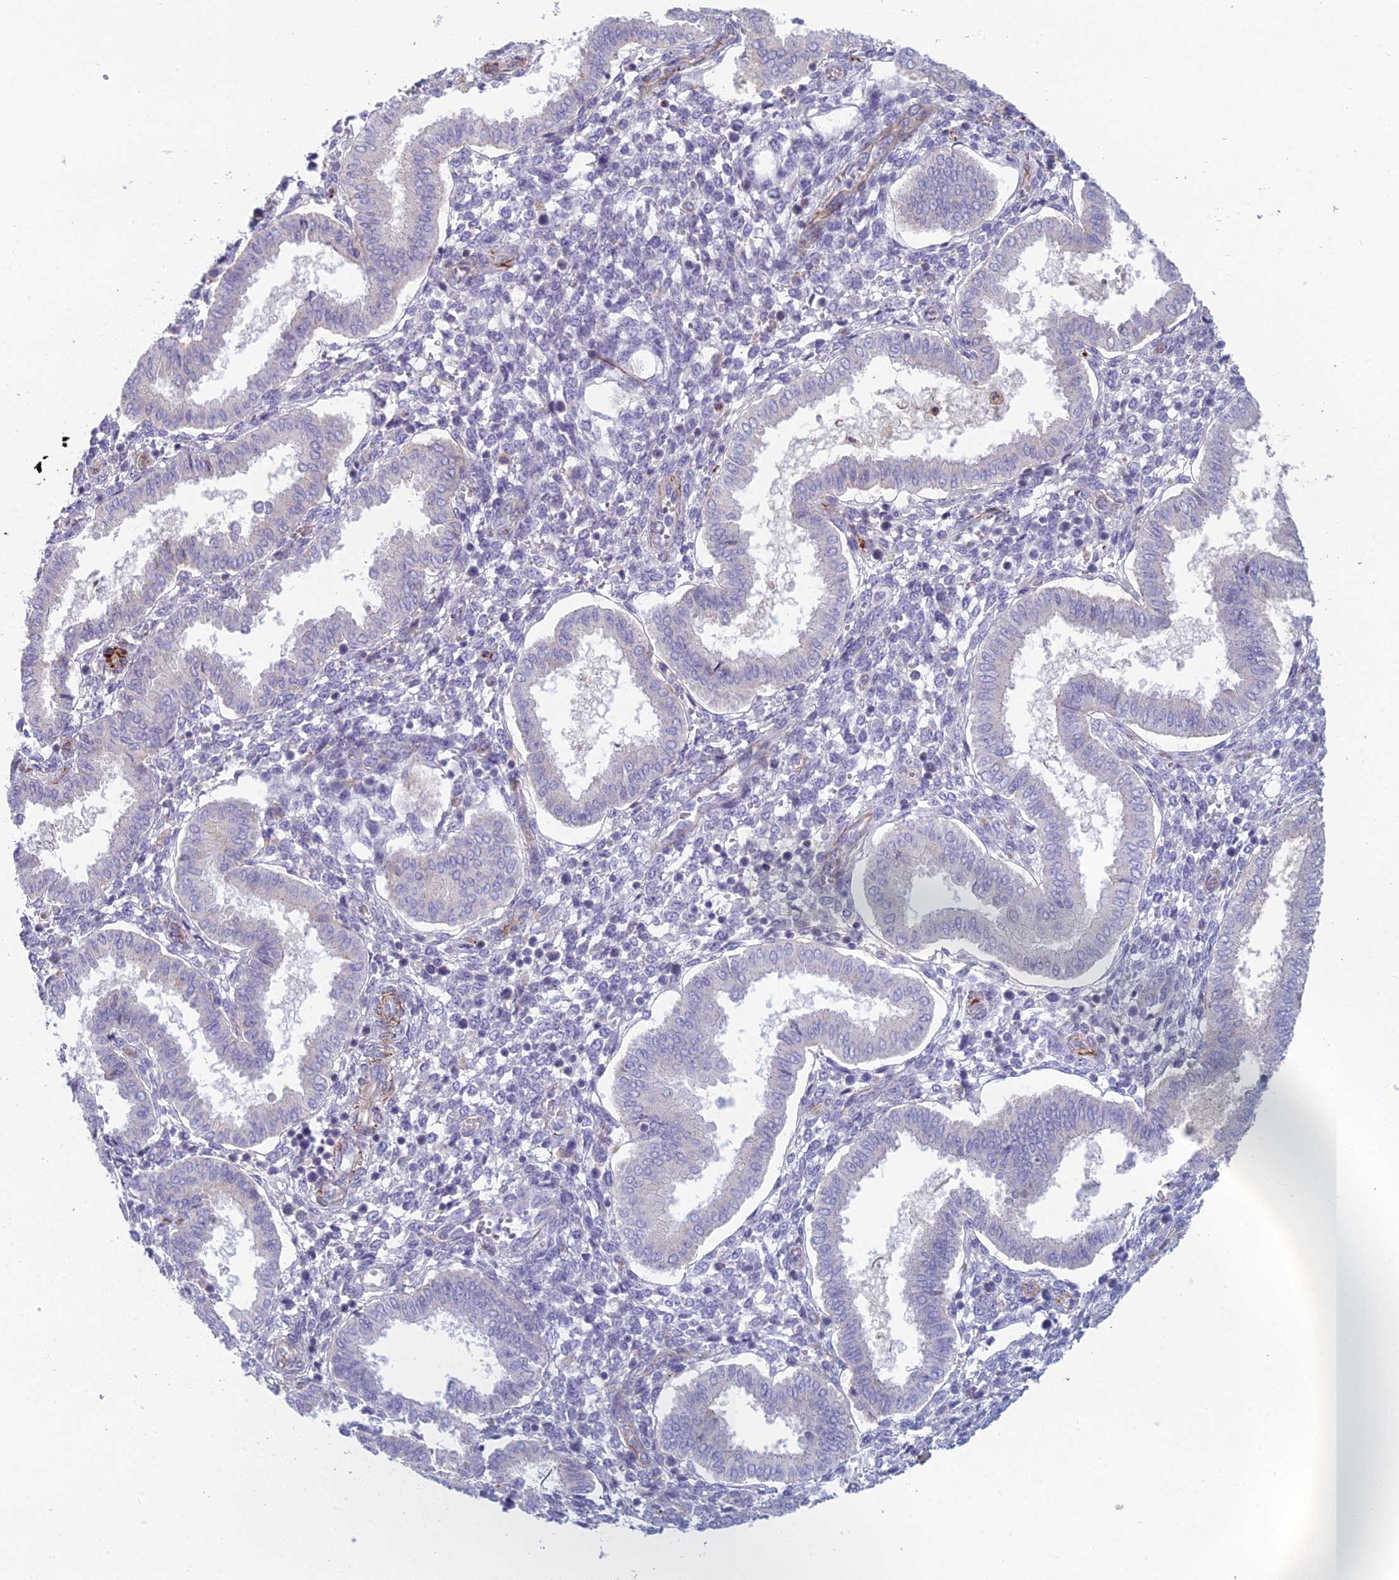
{"staining": {"intensity": "negative", "quantity": "none", "location": "none"}, "tissue": "endometrium", "cell_type": "Cells in endometrial stroma", "image_type": "normal", "snomed": [{"axis": "morphology", "description": "Normal tissue, NOS"}, {"axis": "topography", "description": "Endometrium"}], "caption": "IHC of normal human endometrium displays no staining in cells in endometrial stroma.", "gene": "FERD3L", "patient": {"sex": "female", "age": 24}}